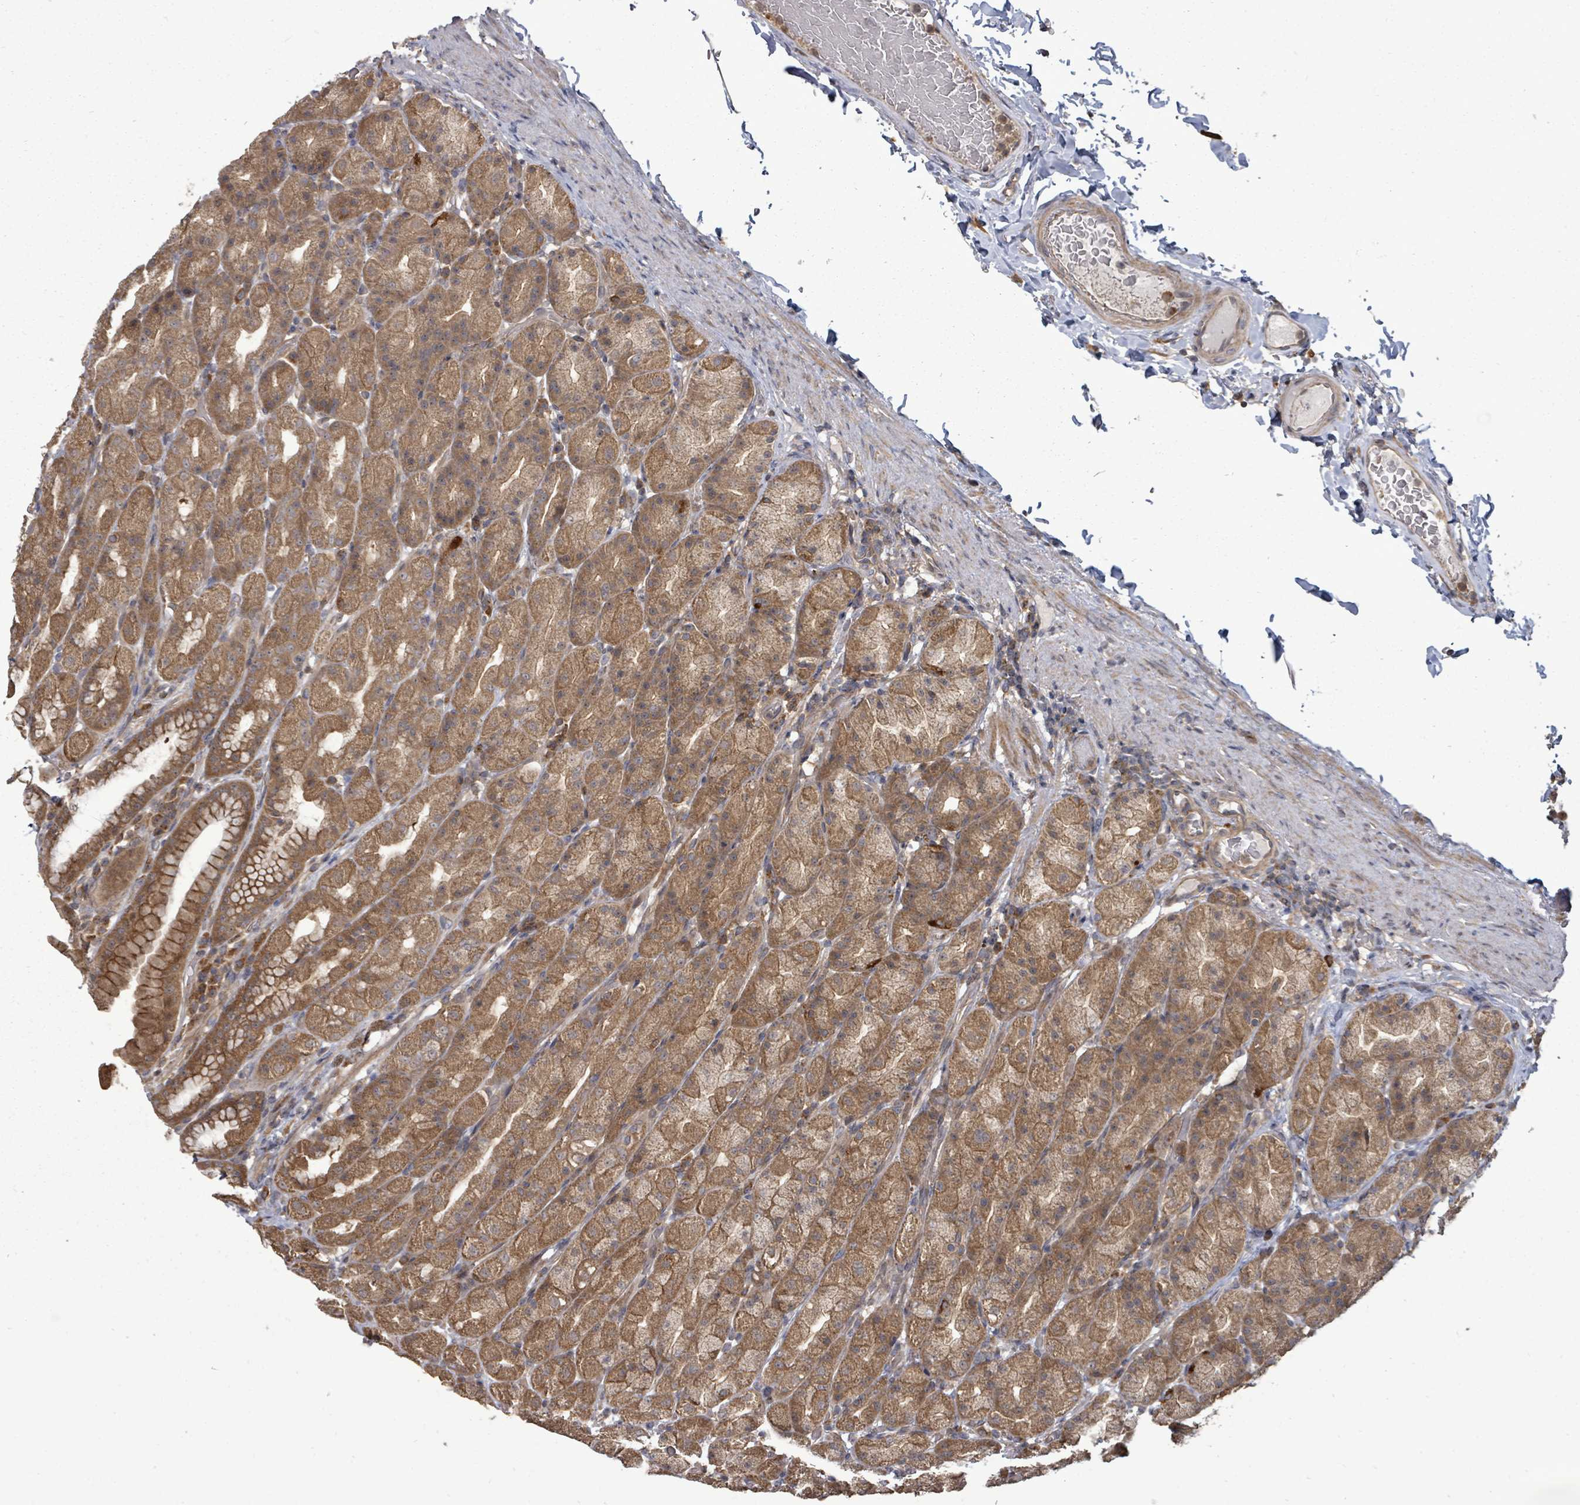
{"staining": {"intensity": "moderate", "quantity": ">75%", "location": "cytoplasmic/membranous"}, "tissue": "stomach", "cell_type": "Glandular cells", "image_type": "normal", "snomed": [{"axis": "morphology", "description": "Normal tissue, NOS"}, {"axis": "topography", "description": "Stomach, upper"}, {"axis": "topography", "description": "Stomach"}], "caption": "Protein expression analysis of normal human stomach reveals moderate cytoplasmic/membranous expression in about >75% of glandular cells.", "gene": "EIF3CL", "patient": {"sex": "male", "age": 68}}